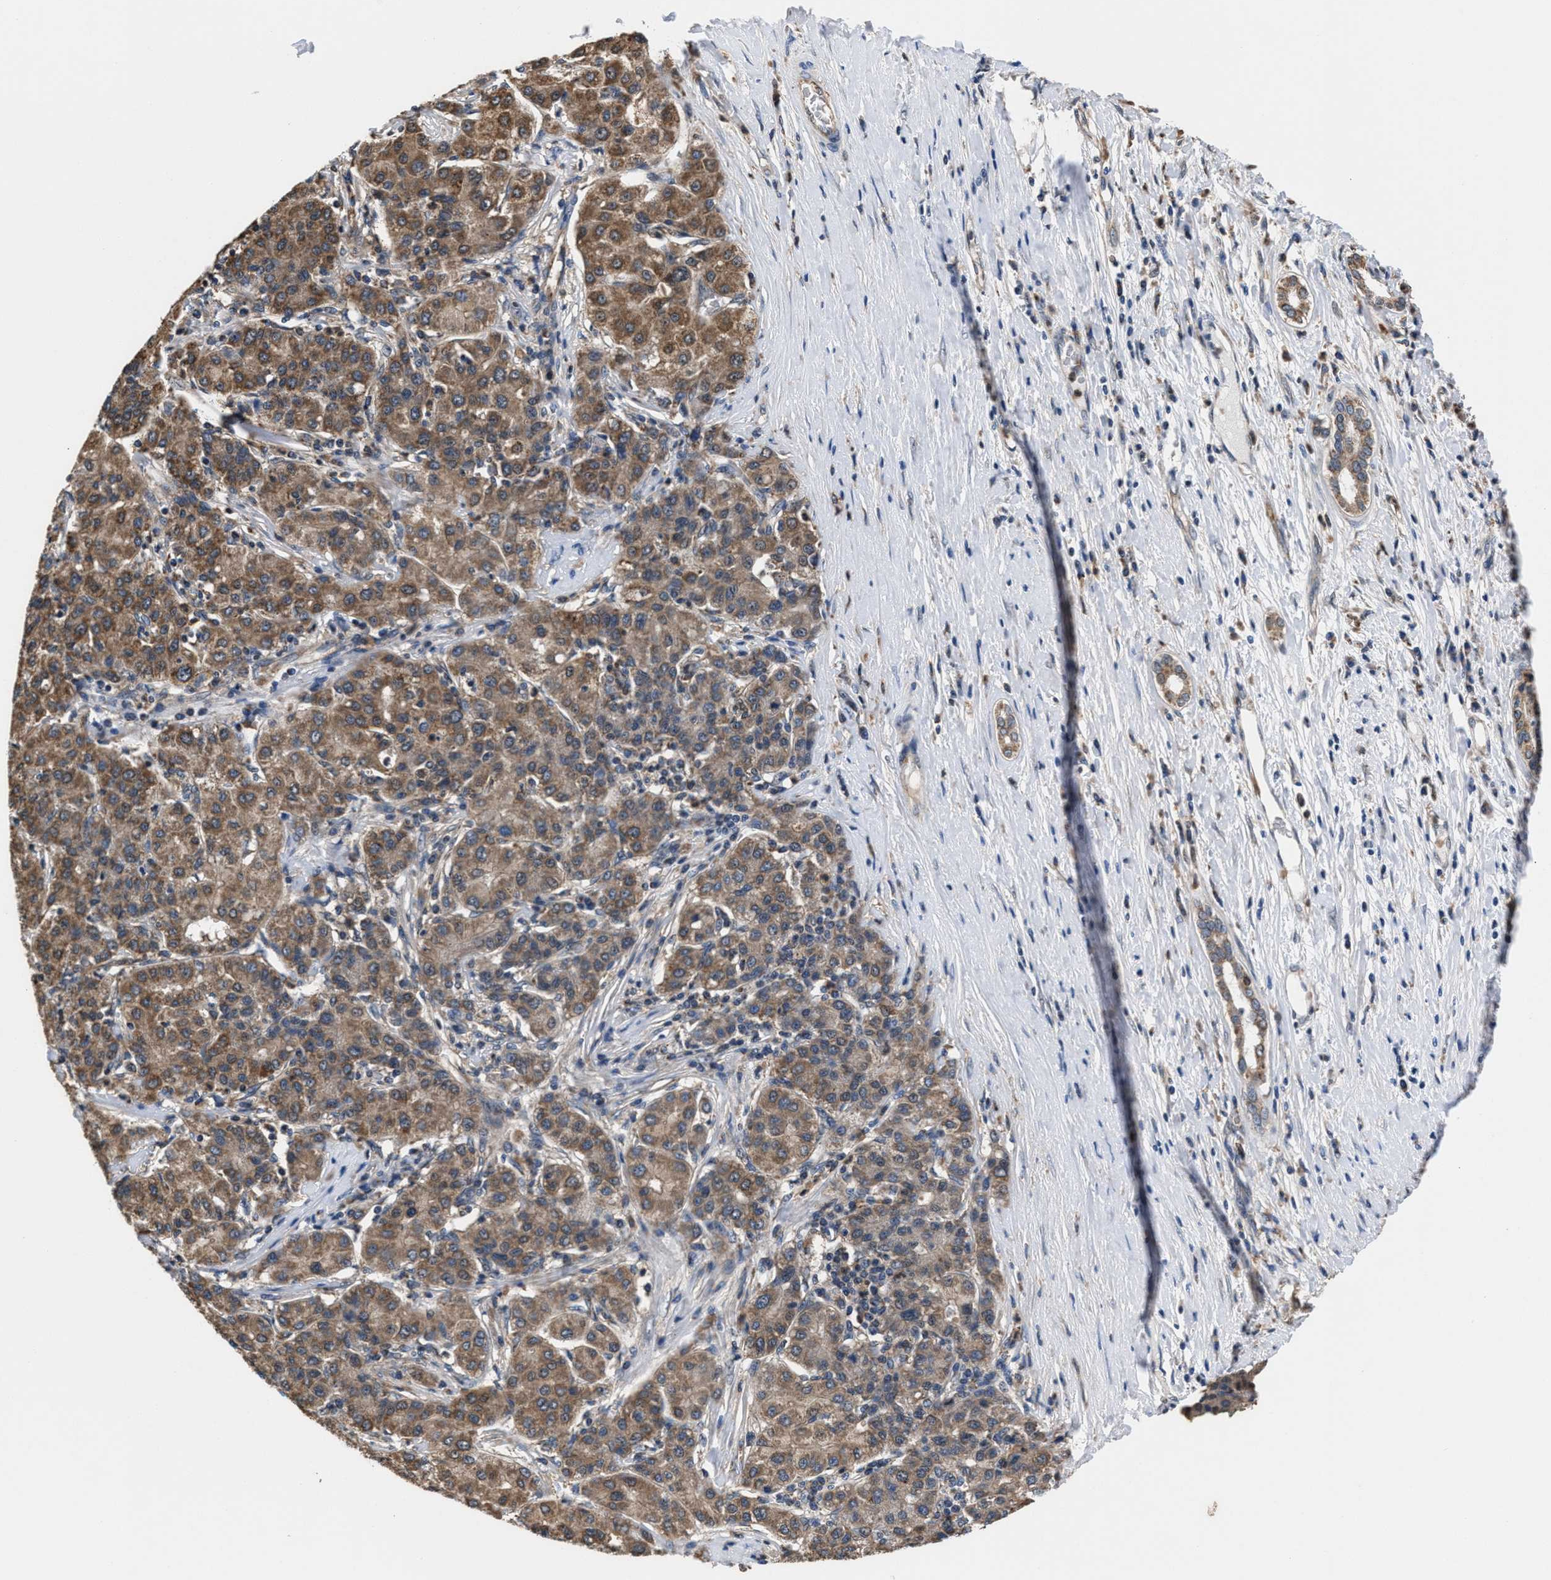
{"staining": {"intensity": "moderate", "quantity": ">75%", "location": "cytoplasmic/membranous"}, "tissue": "liver cancer", "cell_type": "Tumor cells", "image_type": "cancer", "snomed": [{"axis": "morphology", "description": "Carcinoma, Hepatocellular, NOS"}, {"axis": "topography", "description": "Liver"}], "caption": "A high-resolution histopathology image shows immunohistochemistry staining of hepatocellular carcinoma (liver), which exhibits moderate cytoplasmic/membranous staining in approximately >75% of tumor cells.", "gene": "ACLY", "patient": {"sex": "male", "age": 65}}